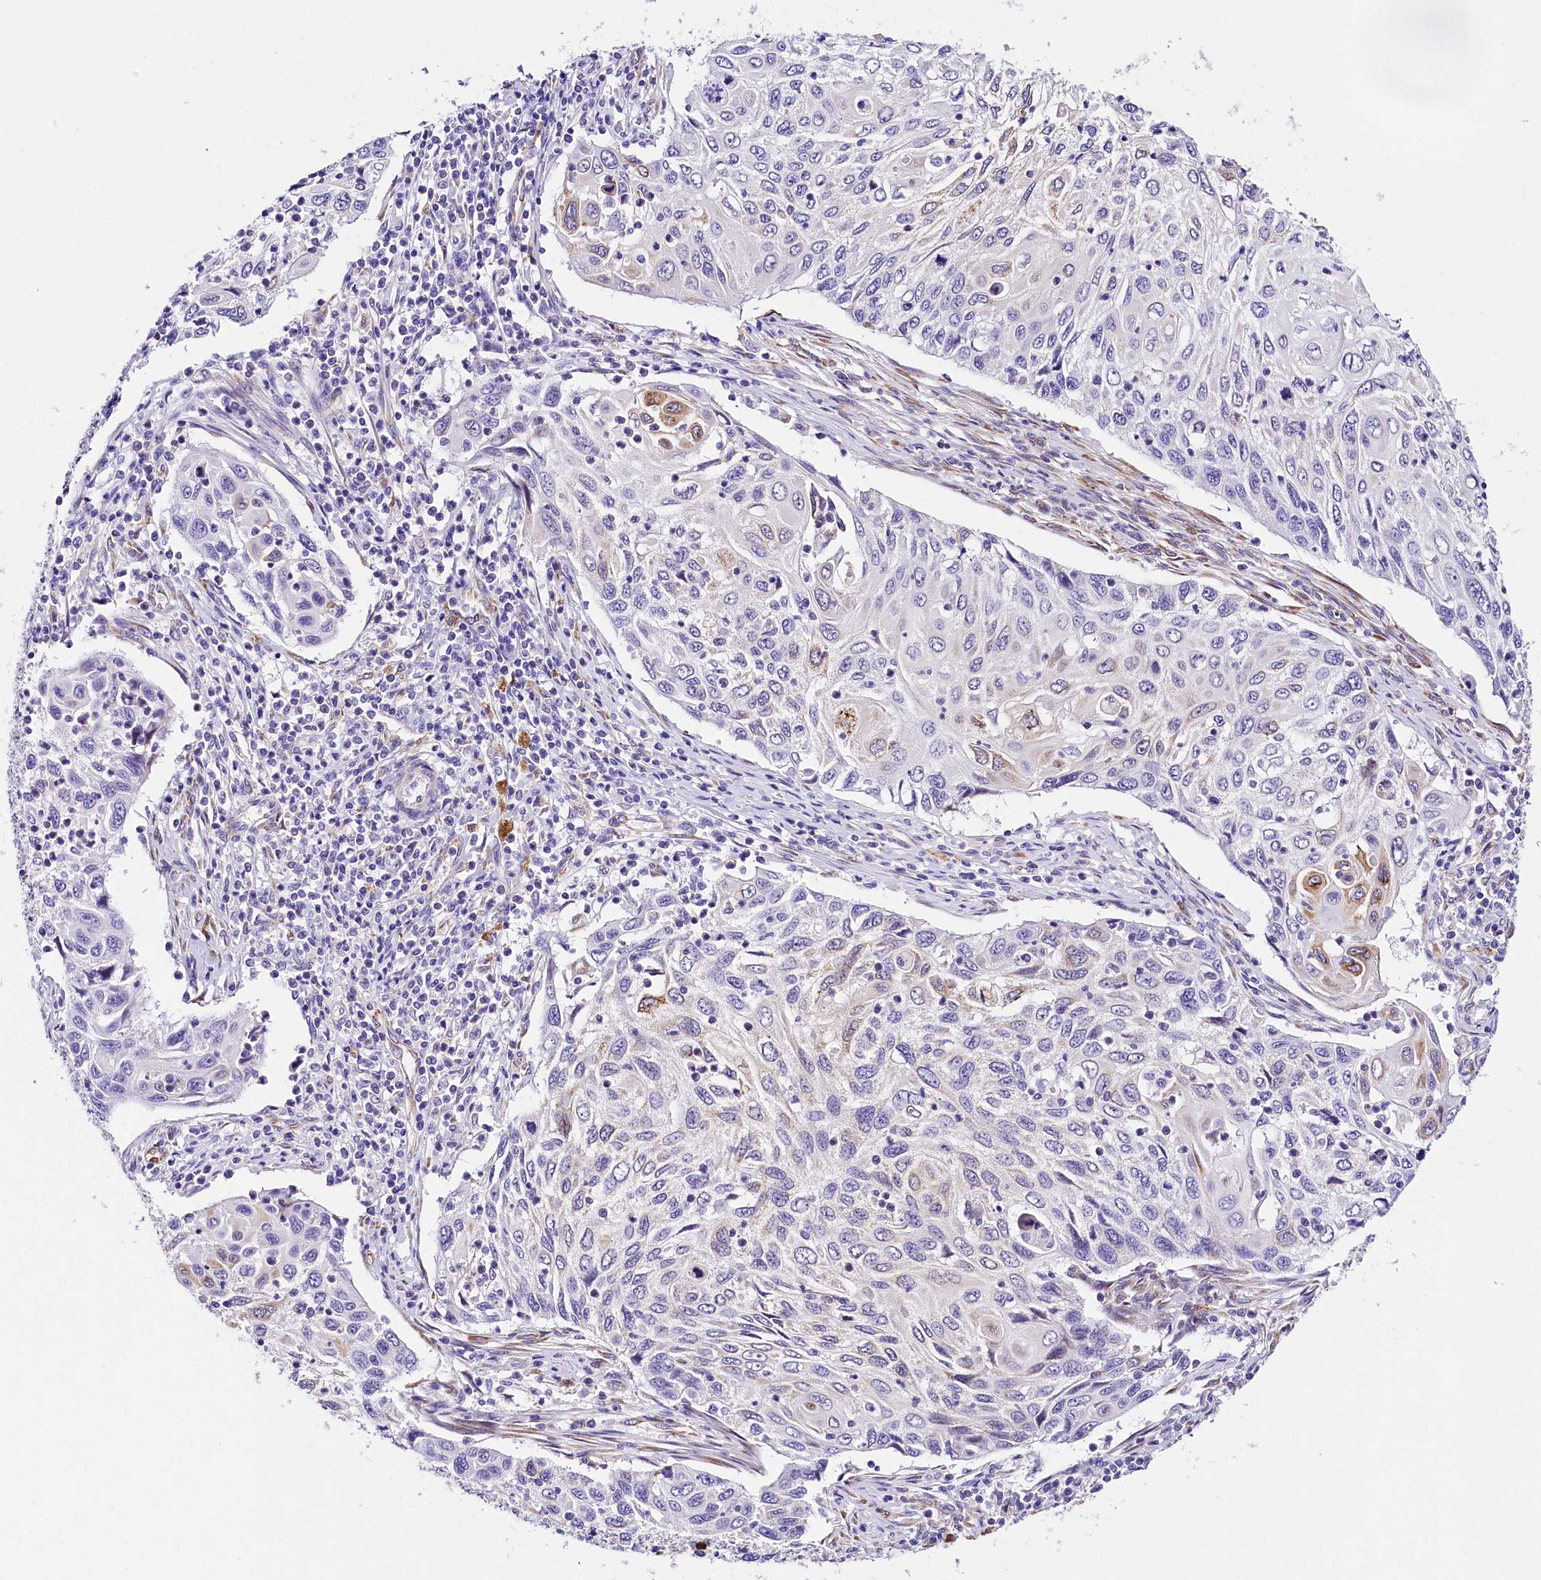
{"staining": {"intensity": "negative", "quantity": "none", "location": "none"}, "tissue": "cervical cancer", "cell_type": "Tumor cells", "image_type": "cancer", "snomed": [{"axis": "morphology", "description": "Squamous cell carcinoma, NOS"}, {"axis": "topography", "description": "Cervix"}], "caption": "The micrograph shows no significant positivity in tumor cells of cervical squamous cell carcinoma. Brightfield microscopy of immunohistochemistry (IHC) stained with DAB (brown) and hematoxylin (blue), captured at high magnification.", "gene": "ITGA1", "patient": {"sex": "female", "age": 70}}